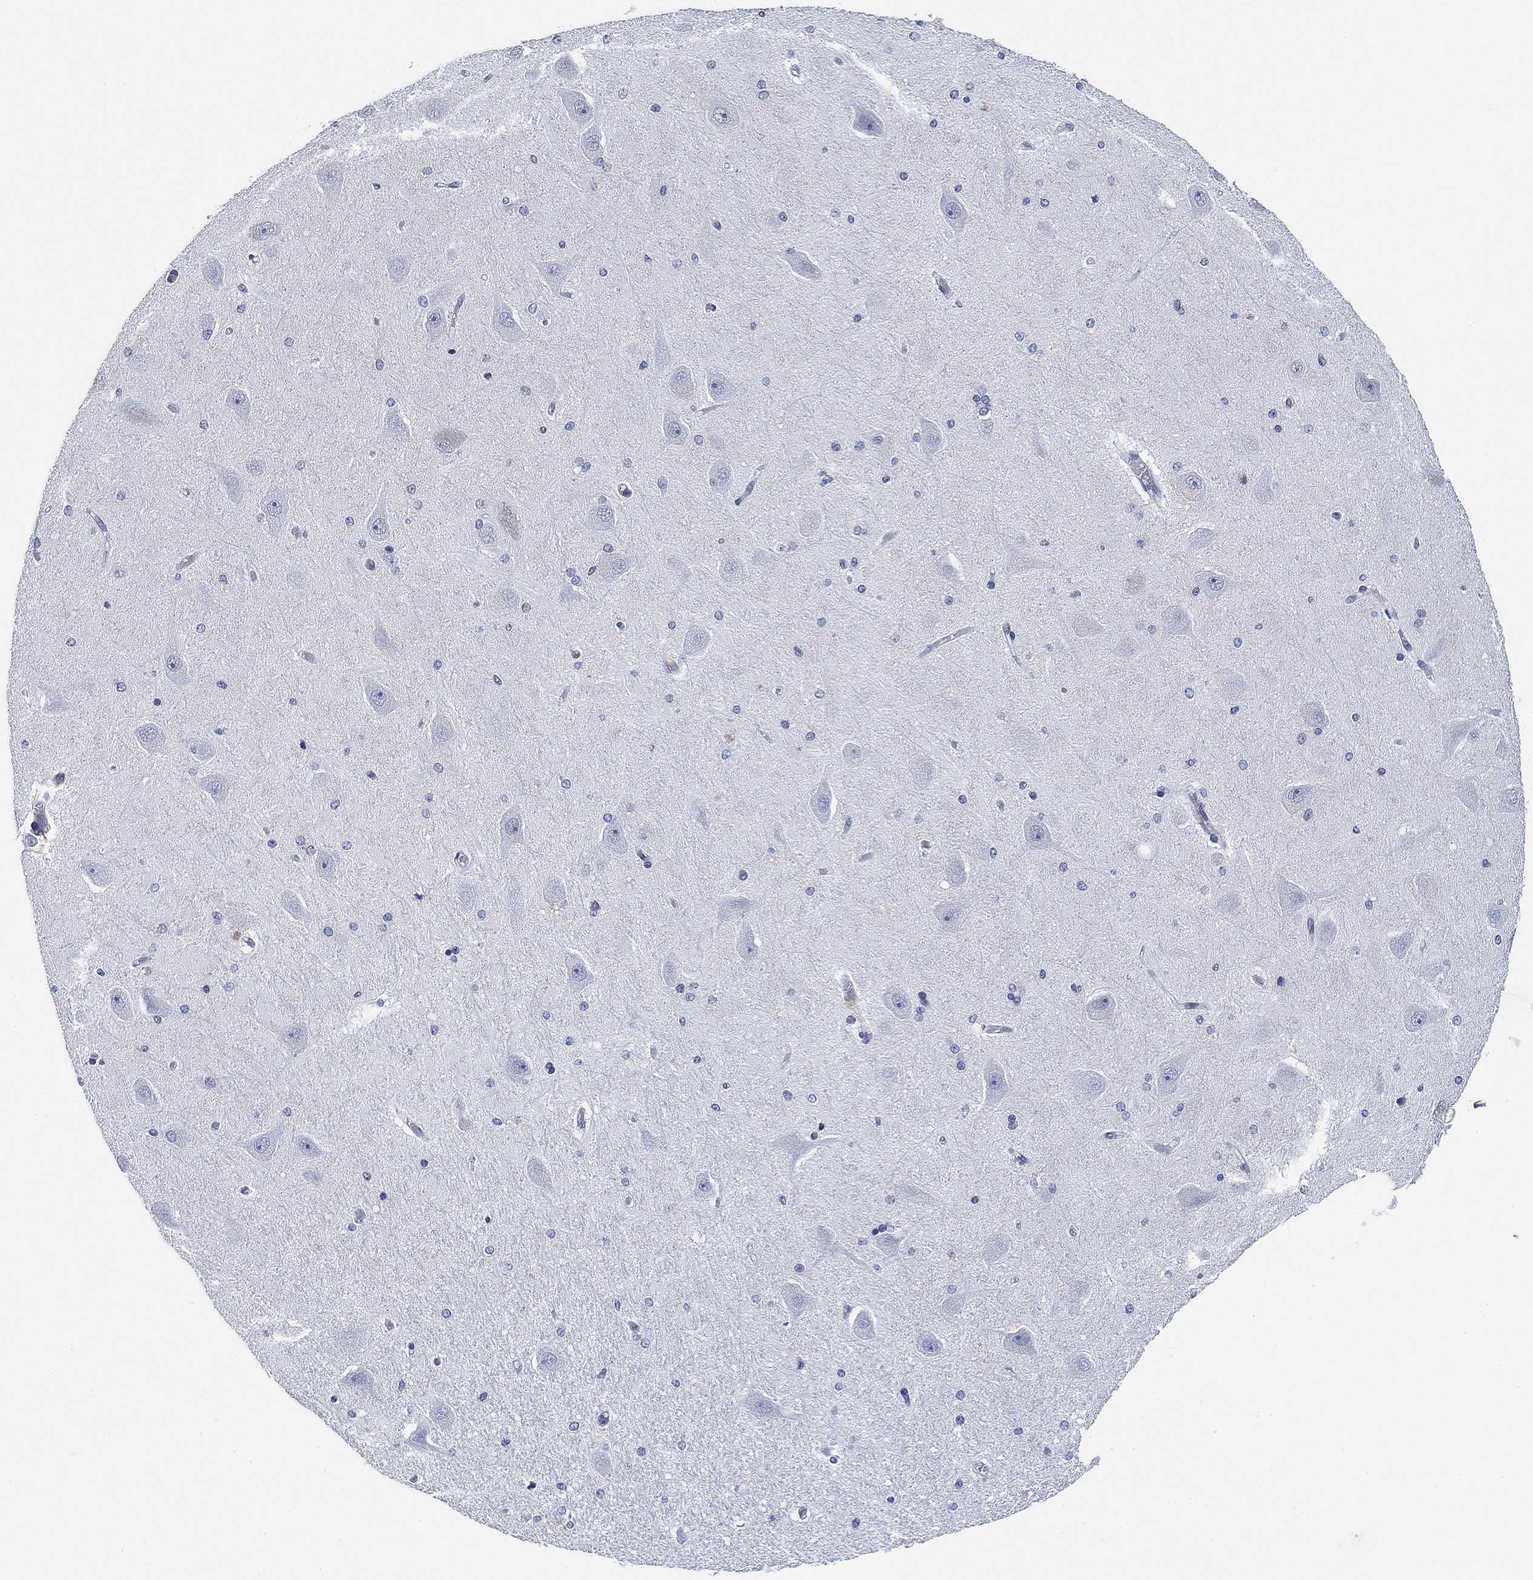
{"staining": {"intensity": "negative", "quantity": "none", "location": "none"}, "tissue": "hippocampus", "cell_type": "Glial cells", "image_type": "normal", "snomed": [{"axis": "morphology", "description": "Normal tissue, NOS"}, {"axis": "topography", "description": "Hippocampus"}], "caption": "Immunohistochemistry micrograph of benign hippocampus: human hippocampus stained with DAB demonstrates no significant protein expression in glial cells.", "gene": "PAX6", "patient": {"sex": "female", "age": 54}}